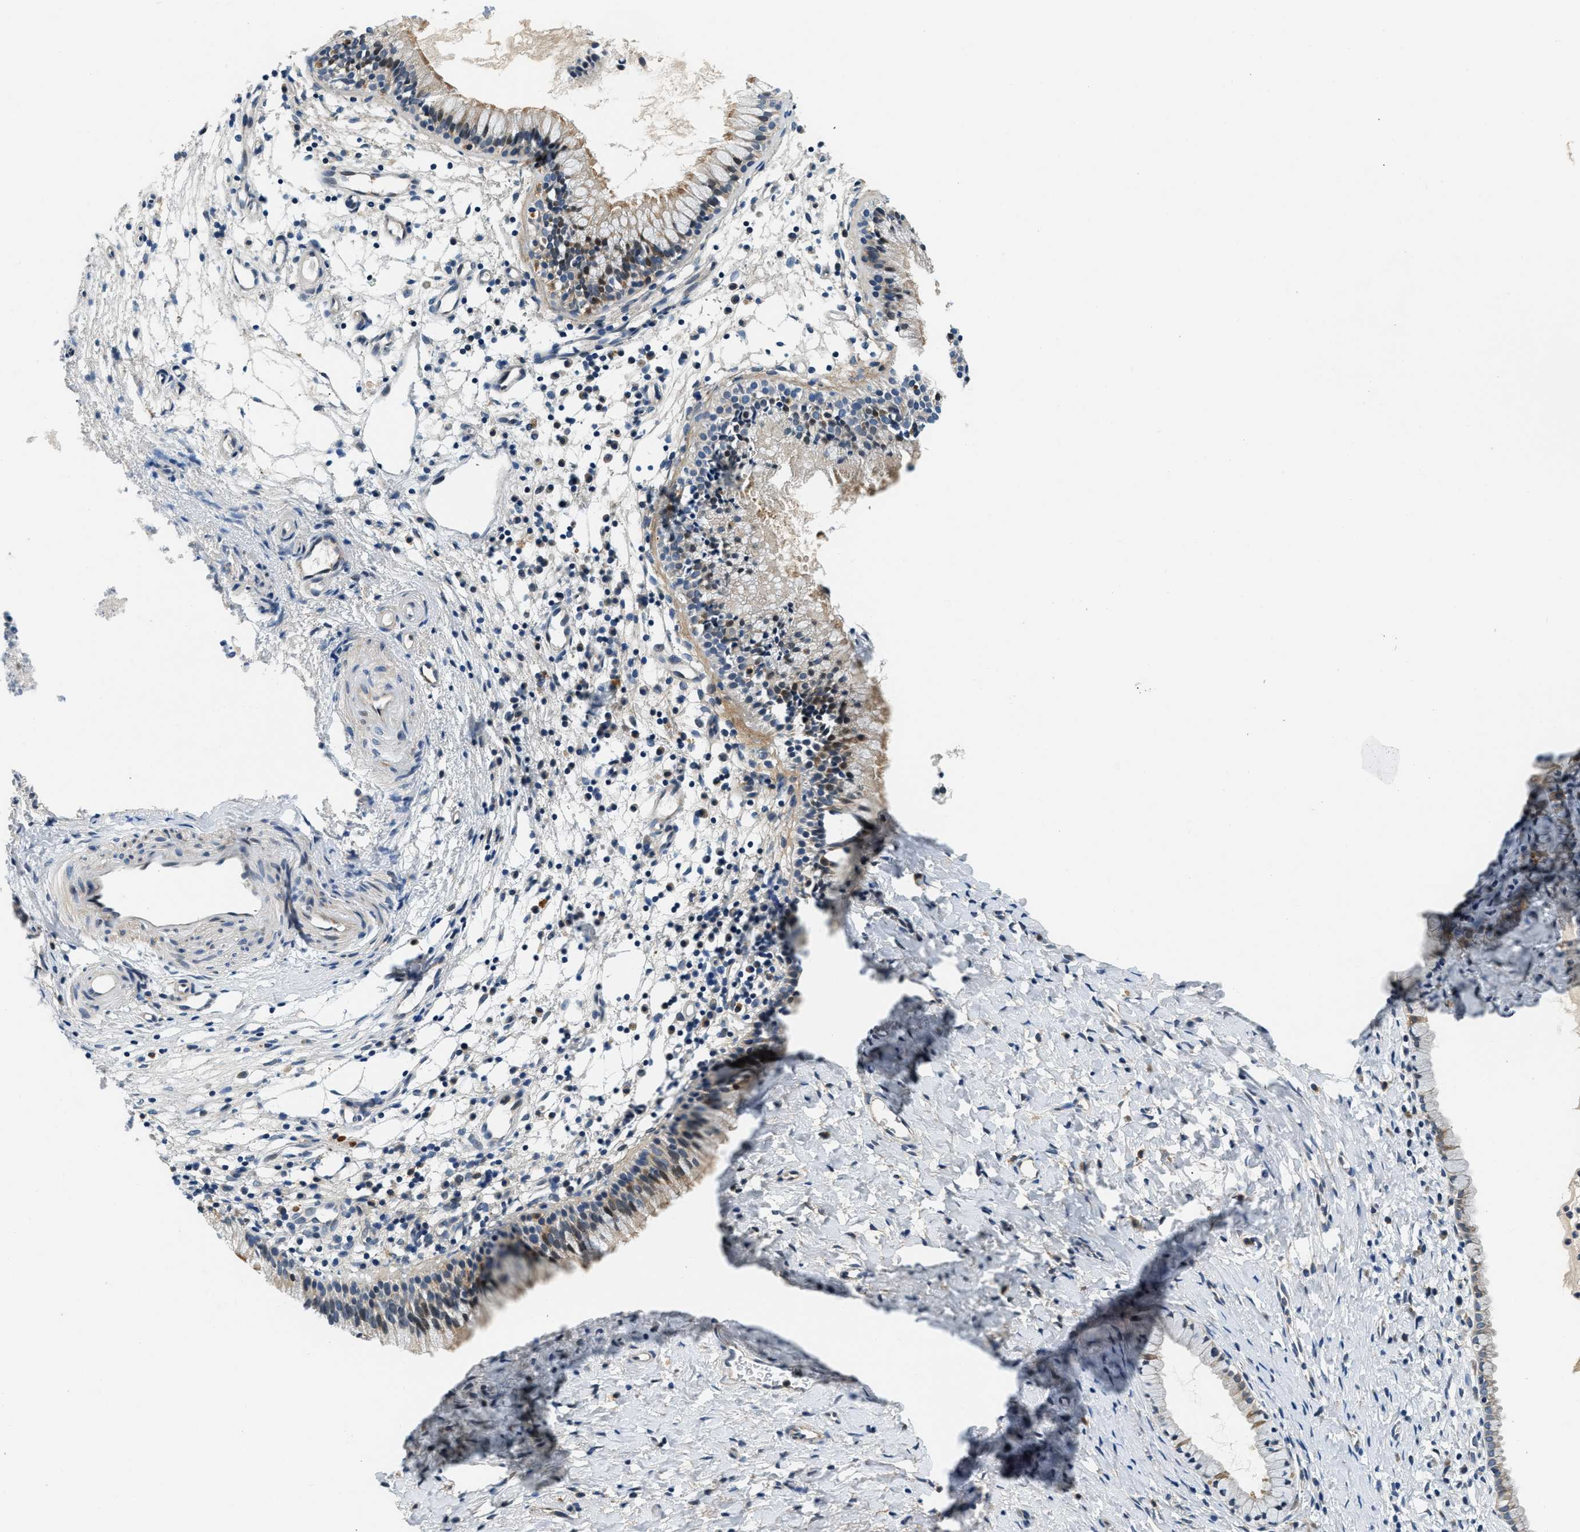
{"staining": {"intensity": "moderate", "quantity": "25%-75%", "location": "cytoplasmic/membranous"}, "tissue": "nasopharynx", "cell_type": "Respiratory epithelial cells", "image_type": "normal", "snomed": [{"axis": "morphology", "description": "Normal tissue, NOS"}, {"axis": "topography", "description": "Nasopharynx"}], "caption": "Respiratory epithelial cells display medium levels of moderate cytoplasmic/membranous positivity in approximately 25%-75% of cells in benign human nasopharynx.", "gene": "YAE1", "patient": {"sex": "male", "age": 21}}